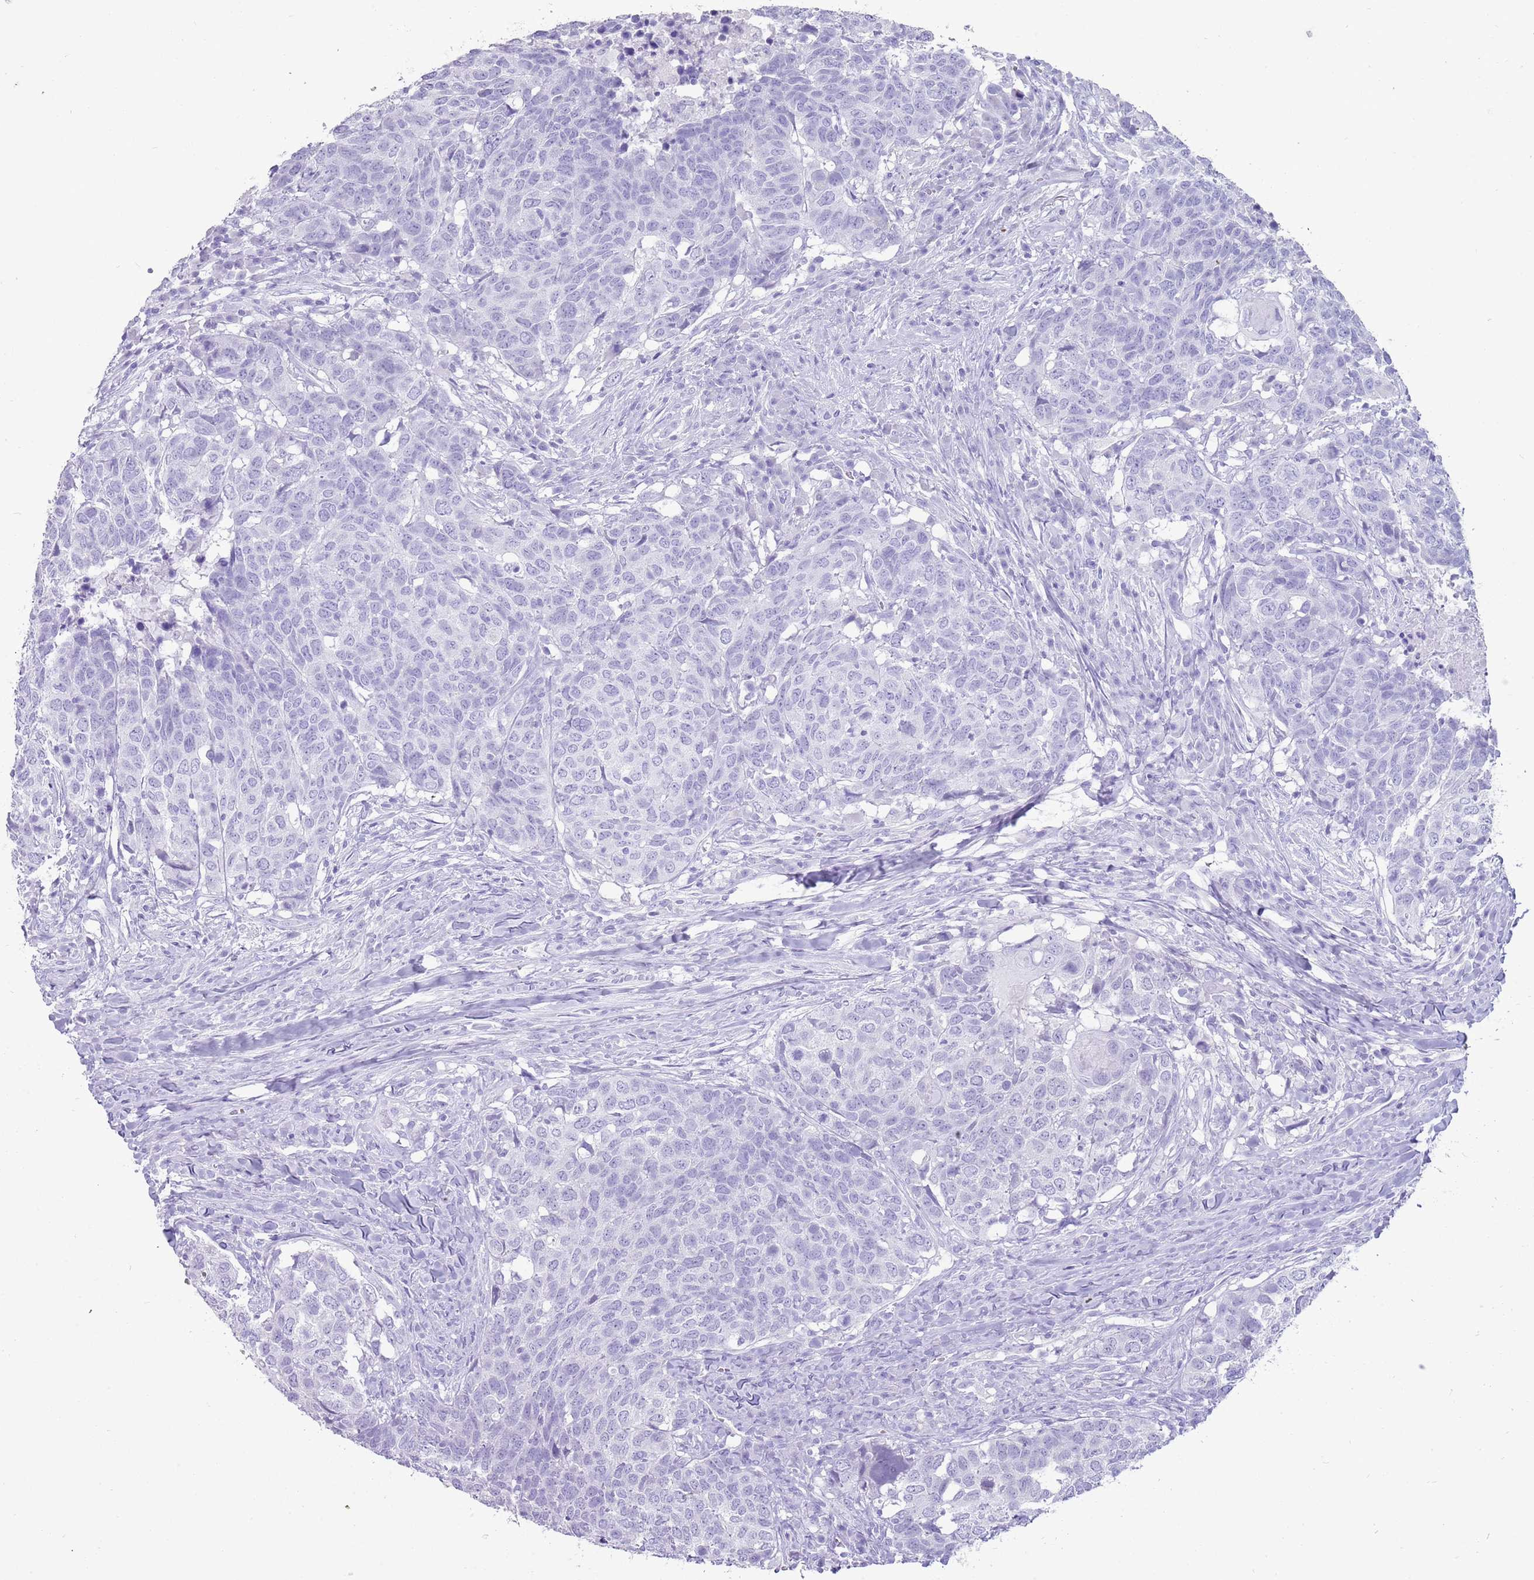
{"staining": {"intensity": "negative", "quantity": "none", "location": "none"}, "tissue": "head and neck cancer", "cell_type": "Tumor cells", "image_type": "cancer", "snomed": [{"axis": "morphology", "description": "Normal tissue, NOS"}, {"axis": "morphology", "description": "Squamous cell carcinoma, NOS"}, {"axis": "topography", "description": "Skeletal muscle"}, {"axis": "topography", "description": "Vascular tissue"}, {"axis": "topography", "description": "Peripheral nerve tissue"}, {"axis": "topography", "description": "Head-Neck"}], "caption": "The micrograph shows no significant positivity in tumor cells of head and neck squamous cell carcinoma.", "gene": "NBPF3", "patient": {"sex": "male", "age": 66}}